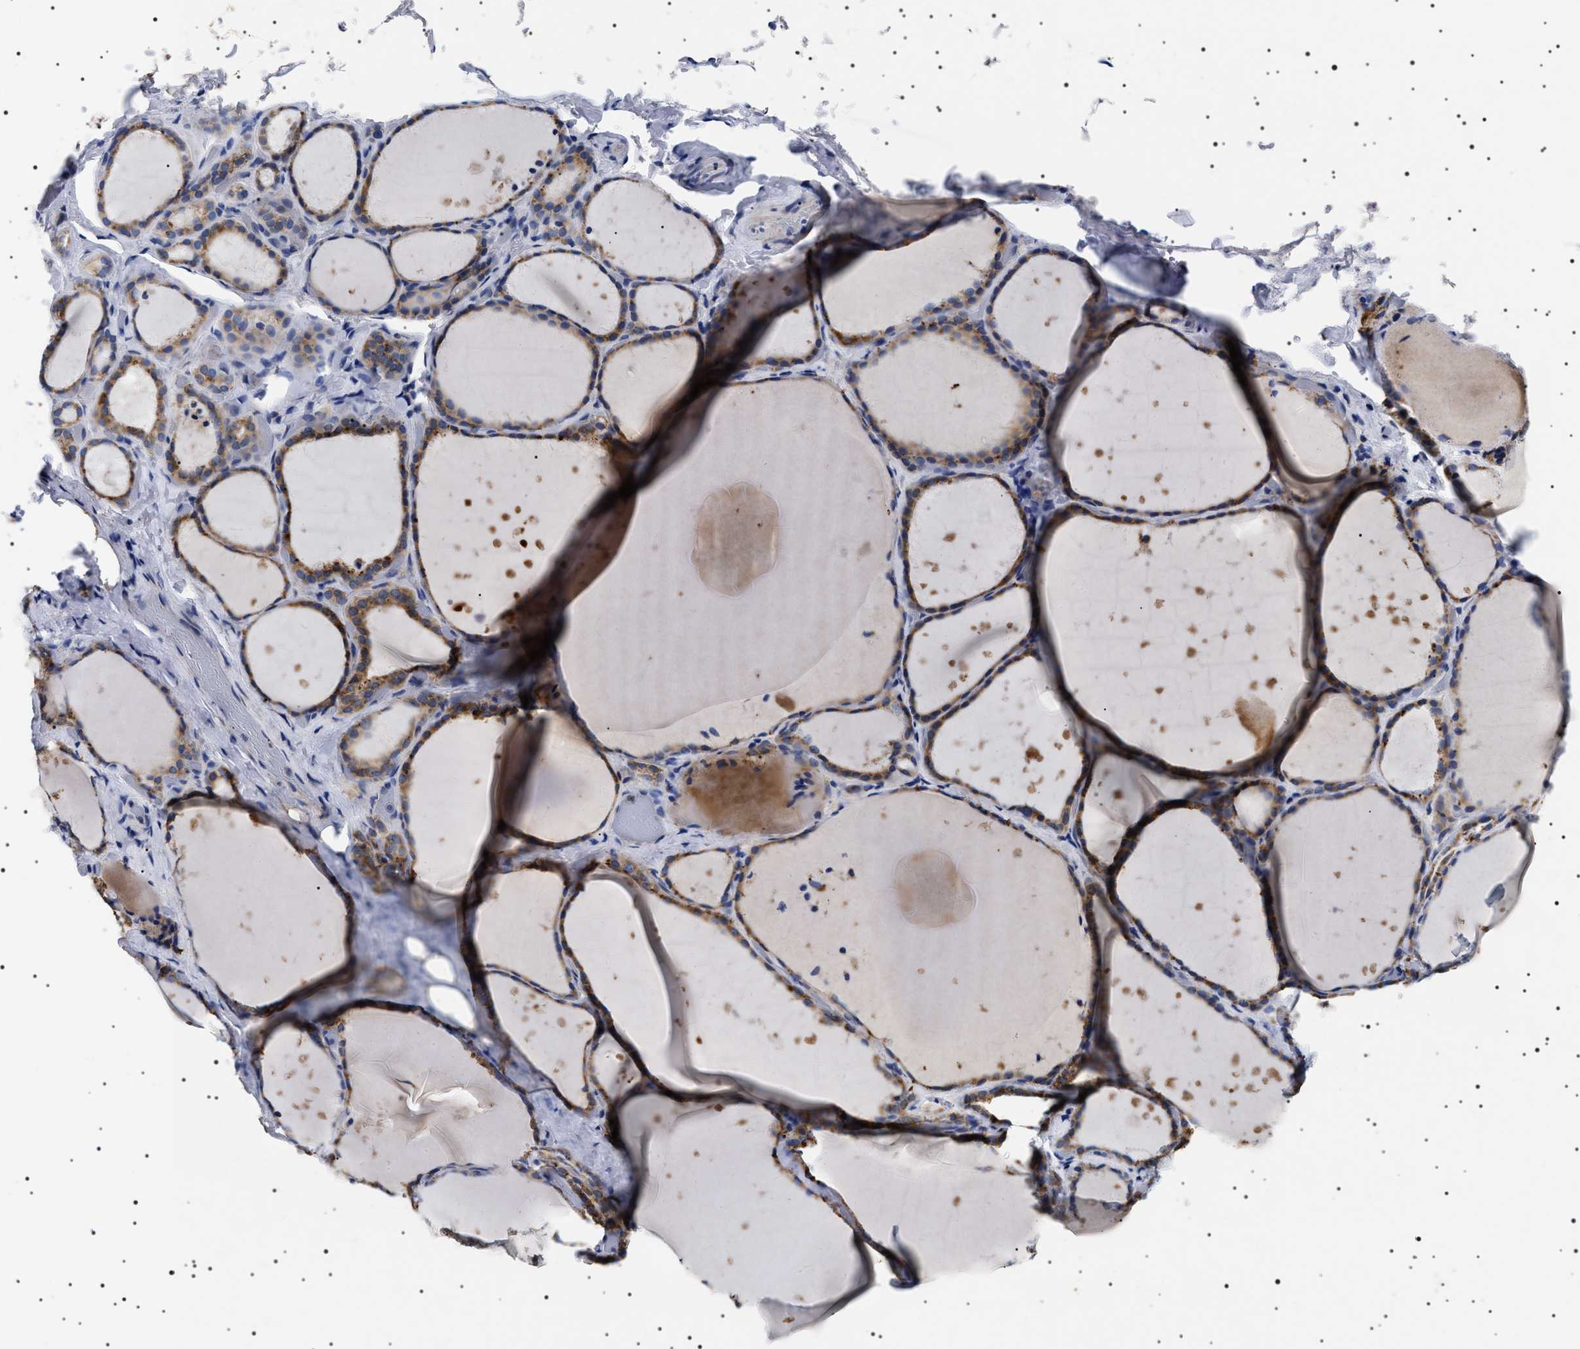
{"staining": {"intensity": "moderate", "quantity": ">75%", "location": "cytoplasmic/membranous"}, "tissue": "thyroid gland", "cell_type": "Glandular cells", "image_type": "normal", "snomed": [{"axis": "morphology", "description": "Normal tissue, NOS"}, {"axis": "topography", "description": "Thyroid gland"}], "caption": "A medium amount of moderate cytoplasmic/membranous positivity is seen in approximately >75% of glandular cells in unremarkable thyroid gland.", "gene": "CHRDL2", "patient": {"sex": "female", "age": 44}}